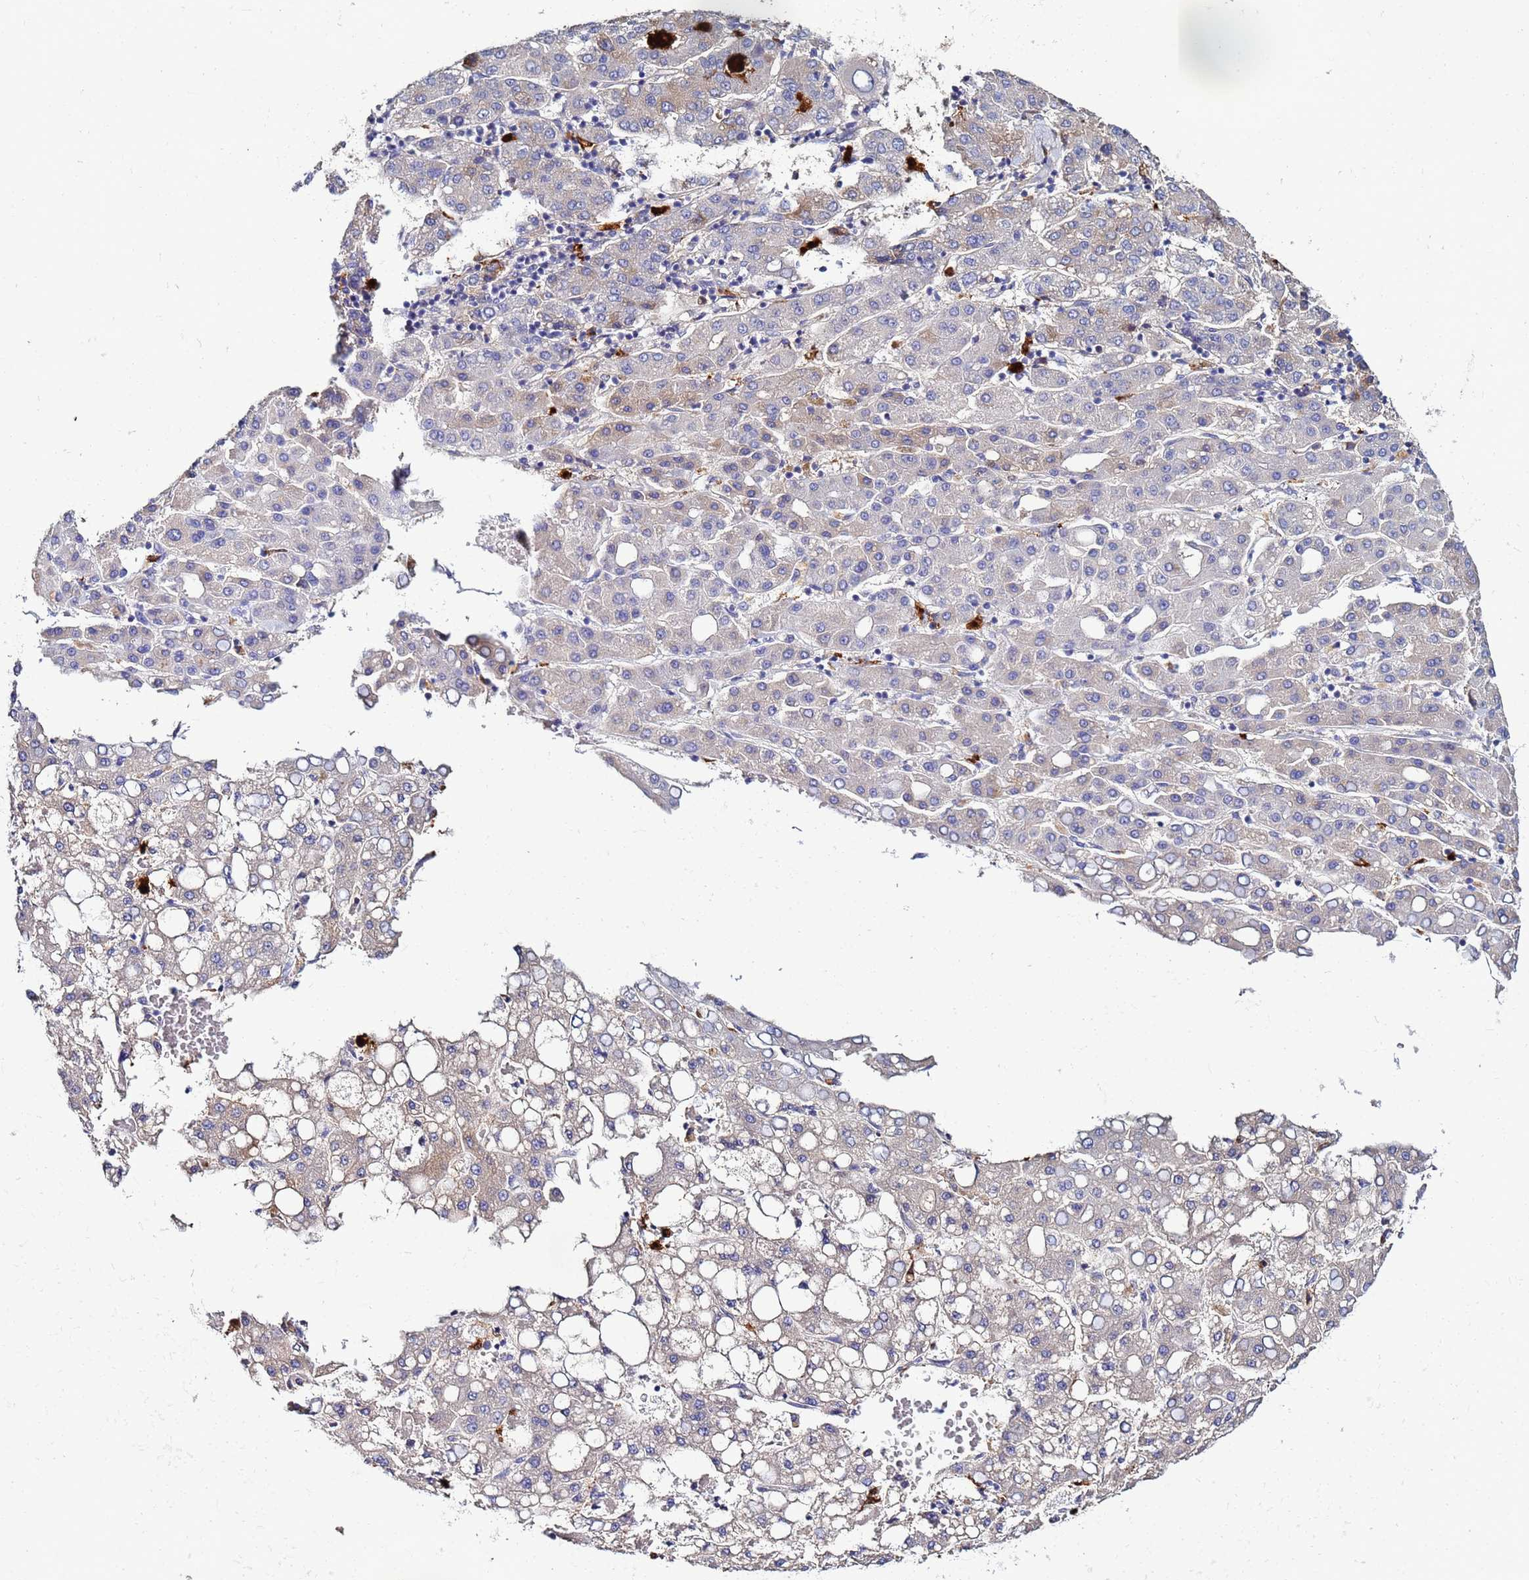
{"staining": {"intensity": "weak", "quantity": "<25%", "location": "cytoplasmic/membranous"}, "tissue": "liver cancer", "cell_type": "Tumor cells", "image_type": "cancer", "snomed": [{"axis": "morphology", "description": "Carcinoma, Hepatocellular, NOS"}, {"axis": "topography", "description": "Liver"}], "caption": "Immunohistochemistry (IHC) image of neoplastic tissue: human liver cancer (hepatocellular carcinoma) stained with DAB reveals no significant protein staining in tumor cells. The staining is performed using DAB brown chromogen with nuclei counter-stained in using hematoxylin.", "gene": "TUBAL3", "patient": {"sex": "male", "age": 65}}